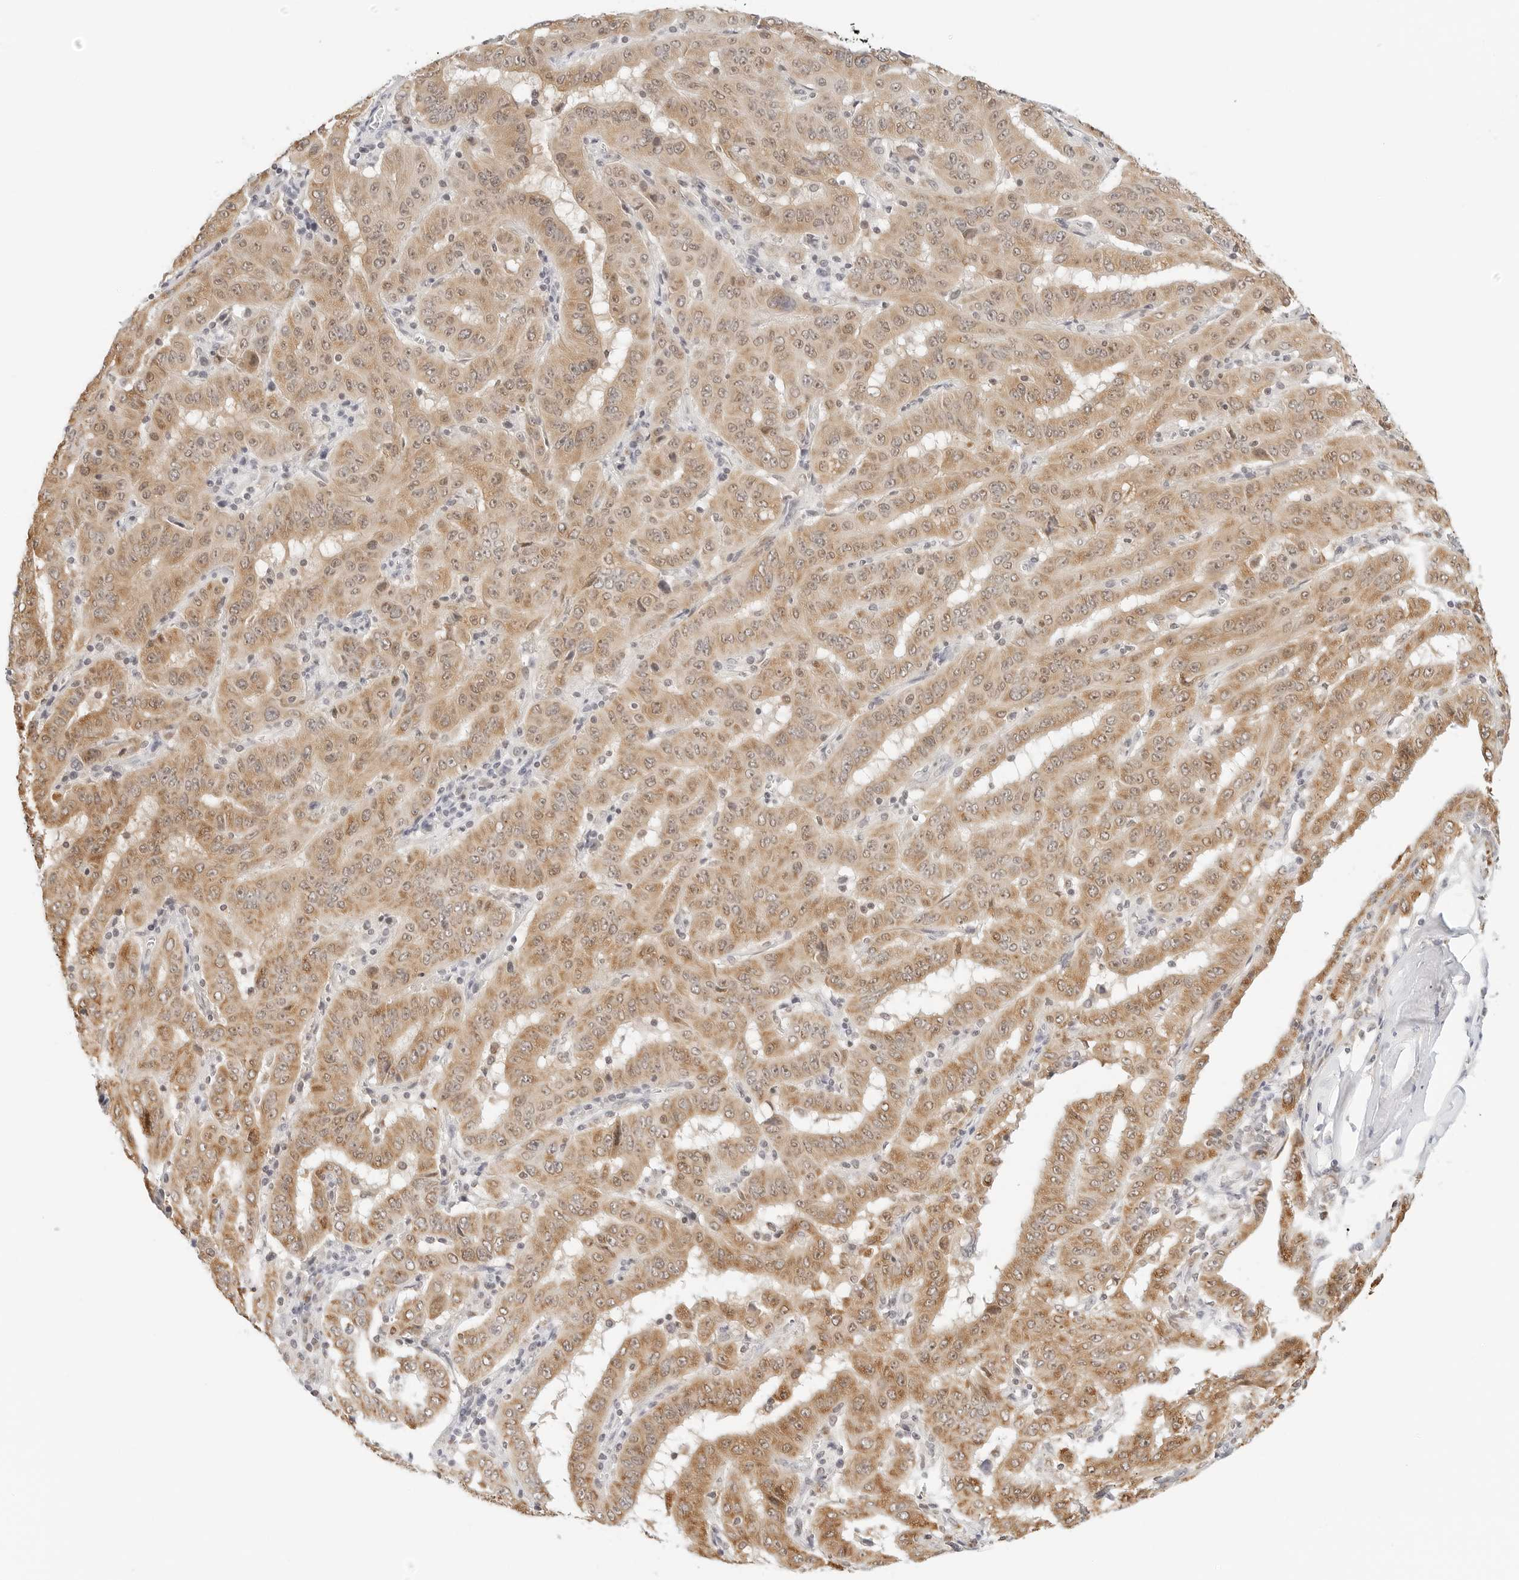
{"staining": {"intensity": "moderate", "quantity": ">75%", "location": "cytoplasmic/membranous,nuclear"}, "tissue": "pancreatic cancer", "cell_type": "Tumor cells", "image_type": "cancer", "snomed": [{"axis": "morphology", "description": "Adenocarcinoma, NOS"}, {"axis": "topography", "description": "Pancreas"}], "caption": "Immunohistochemical staining of human pancreatic adenocarcinoma displays medium levels of moderate cytoplasmic/membranous and nuclear positivity in approximately >75% of tumor cells.", "gene": "ATL1", "patient": {"sex": "male", "age": 63}}